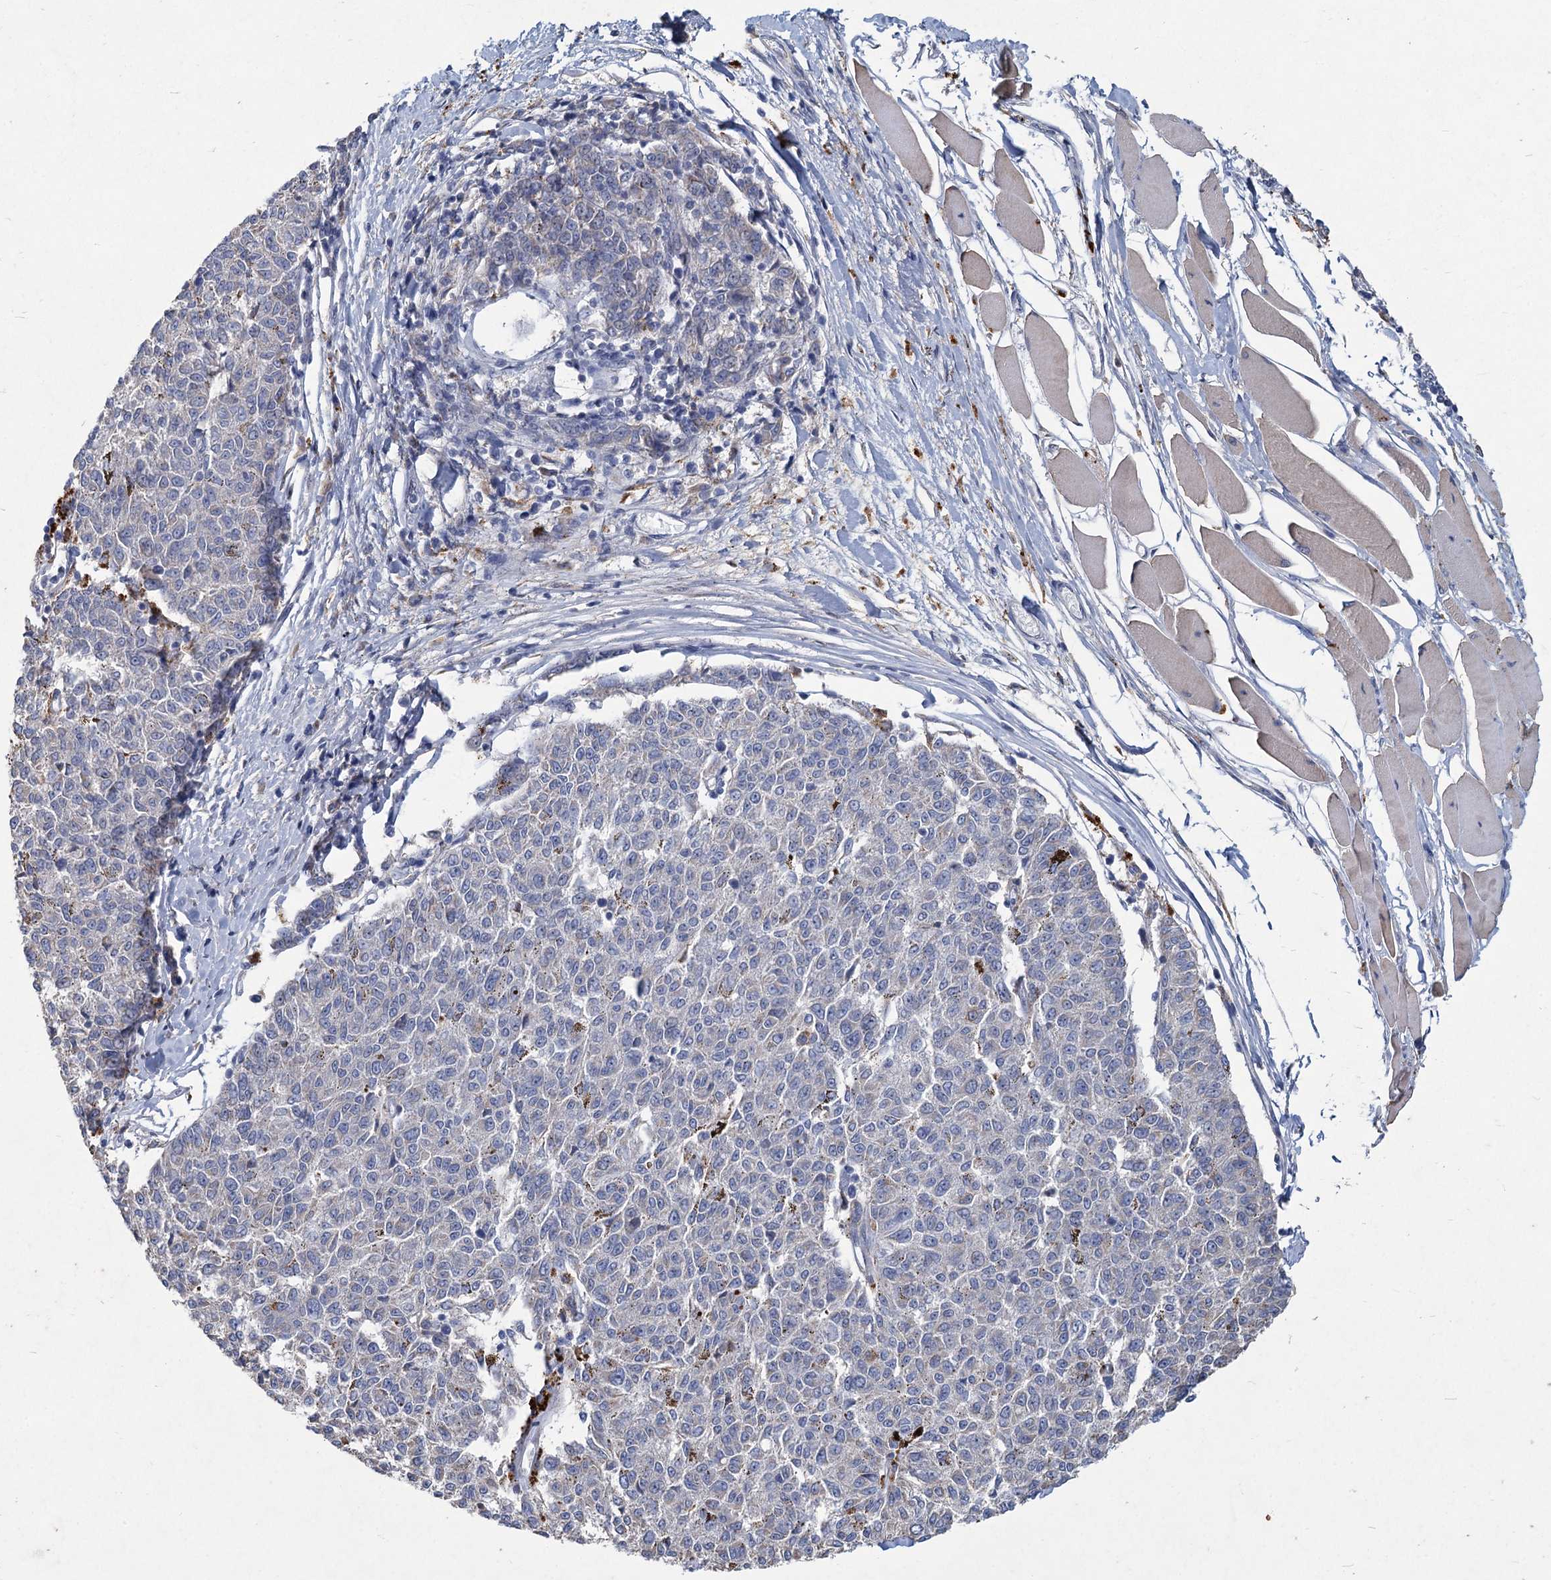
{"staining": {"intensity": "negative", "quantity": "none", "location": "none"}, "tissue": "melanoma", "cell_type": "Tumor cells", "image_type": "cancer", "snomed": [{"axis": "morphology", "description": "Malignant melanoma, NOS"}, {"axis": "topography", "description": "Skin"}], "caption": "The image demonstrates no staining of tumor cells in melanoma.", "gene": "HES2", "patient": {"sex": "female", "age": 72}}